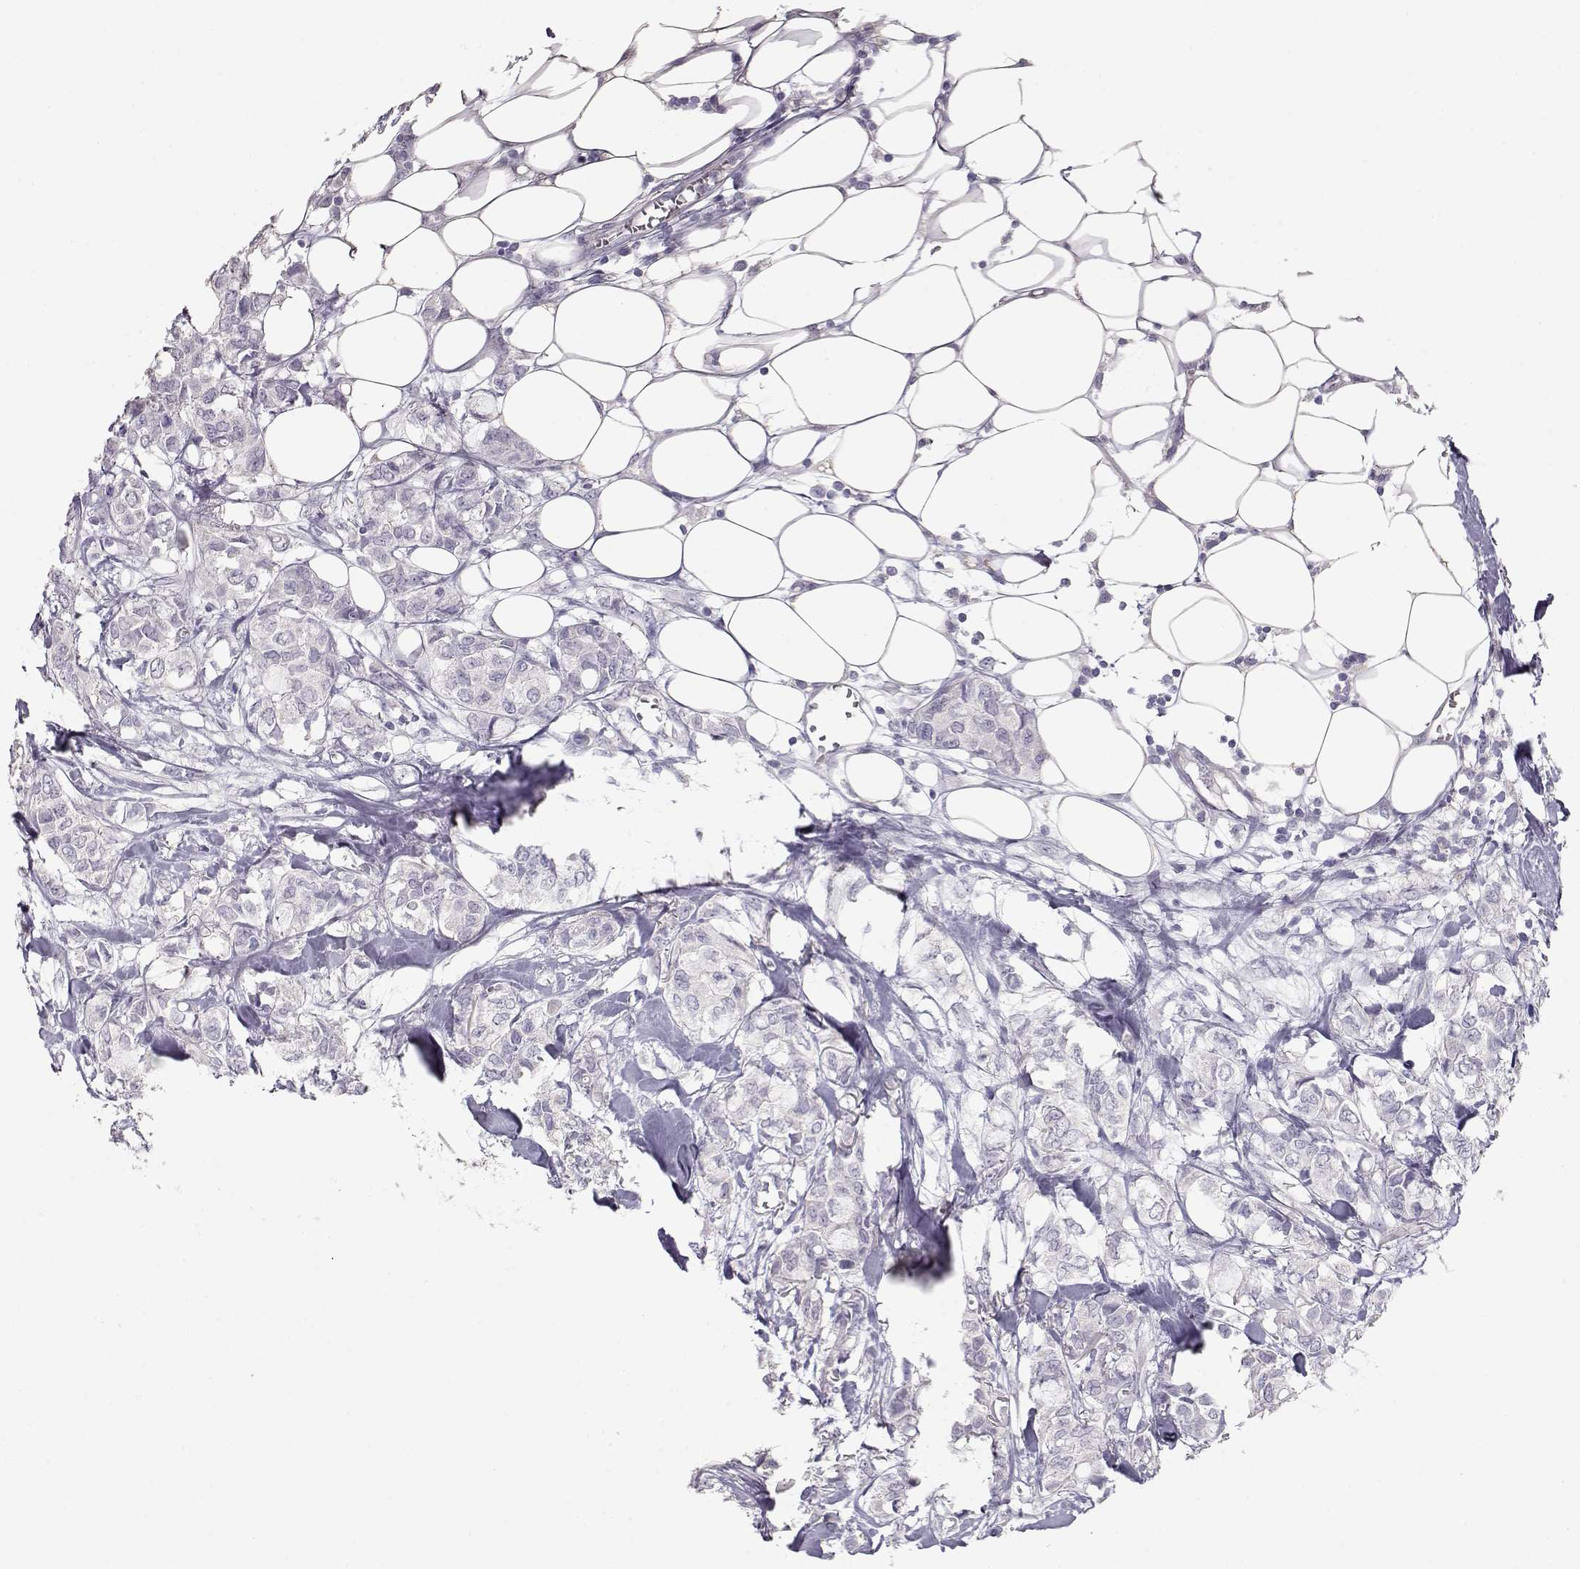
{"staining": {"intensity": "negative", "quantity": "none", "location": "none"}, "tissue": "breast cancer", "cell_type": "Tumor cells", "image_type": "cancer", "snomed": [{"axis": "morphology", "description": "Duct carcinoma"}, {"axis": "topography", "description": "Breast"}], "caption": "Immunohistochemistry (IHC) of human breast cancer demonstrates no expression in tumor cells.", "gene": "SLC18A1", "patient": {"sex": "female", "age": 85}}